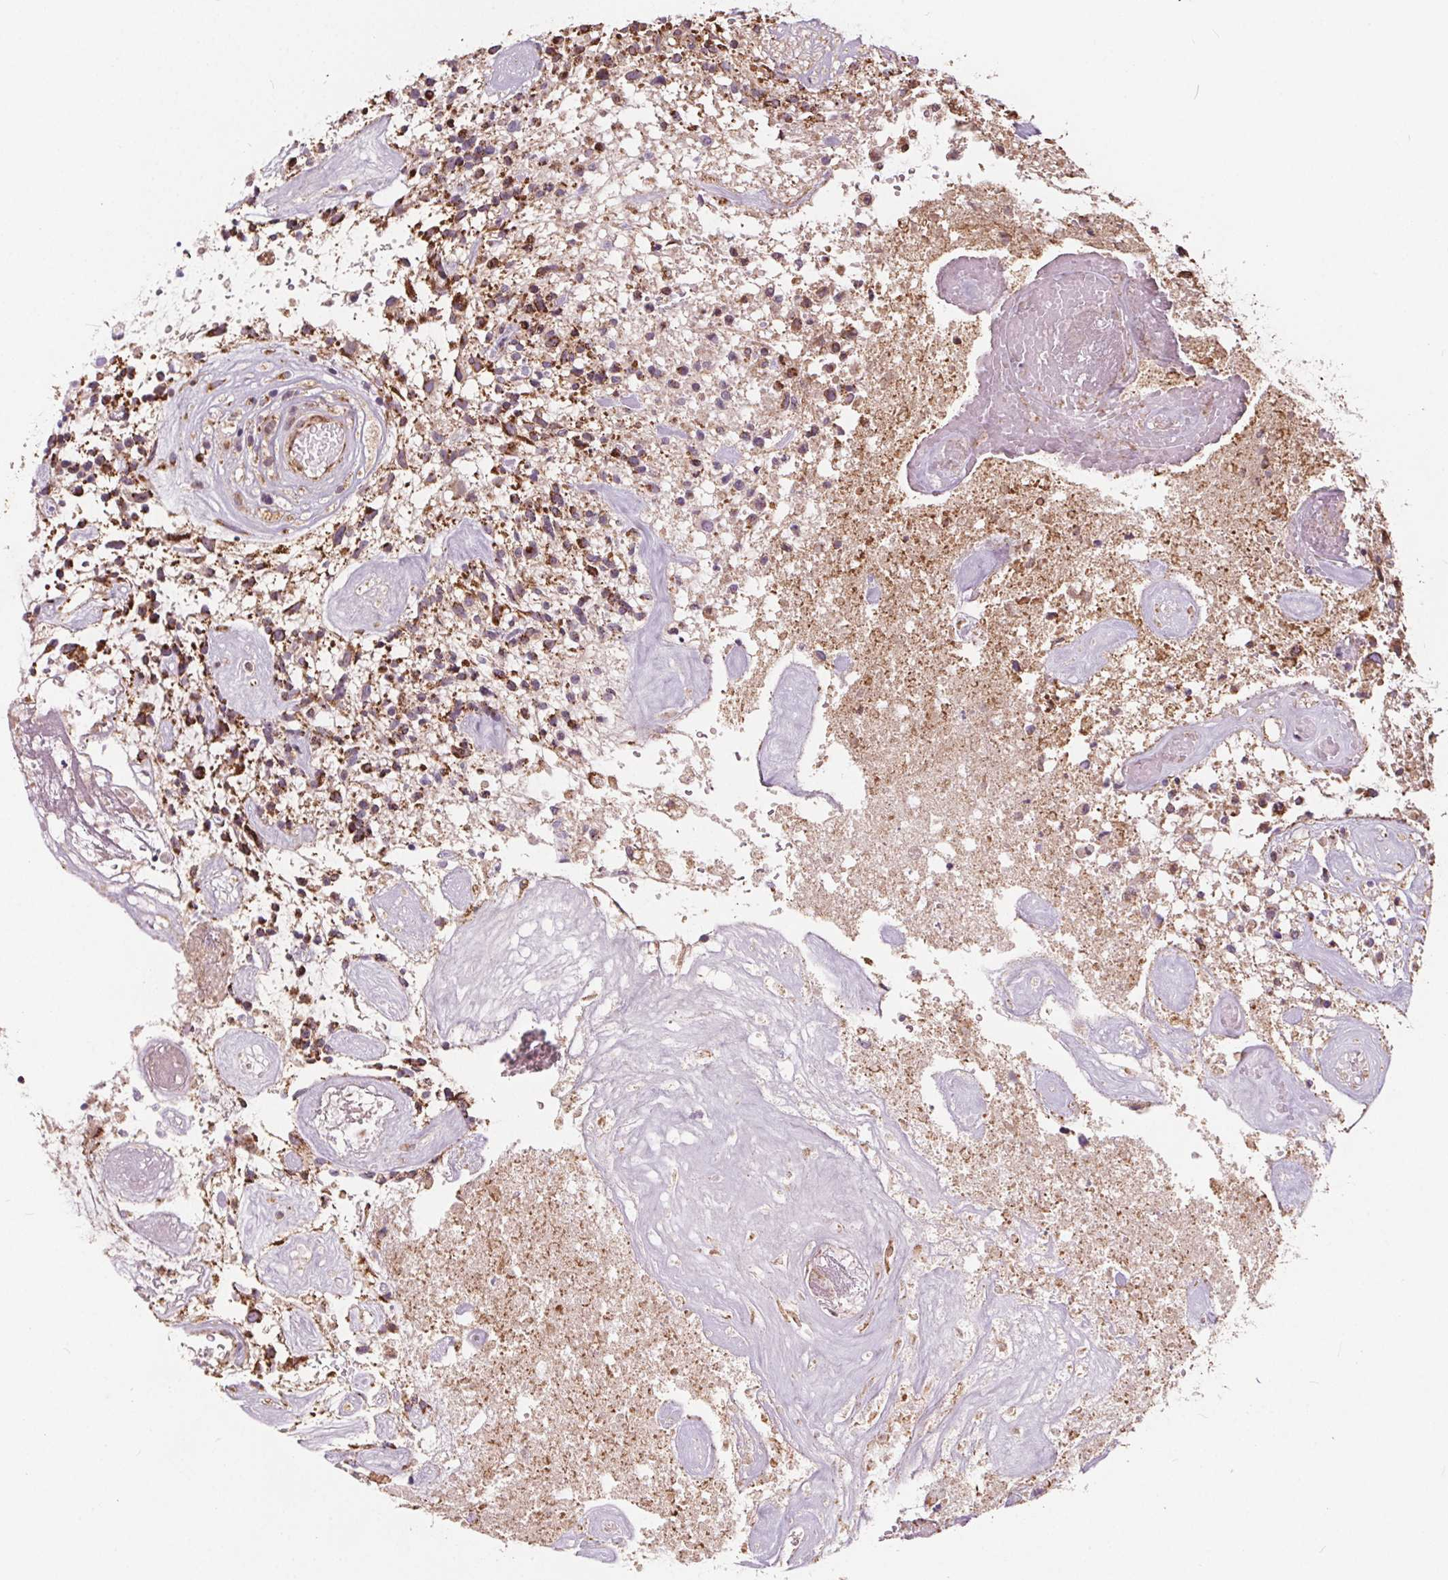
{"staining": {"intensity": "moderate", "quantity": ">75%", "location": "cytoplasmic/membranous"}, "tissue": "glioma", "cell_type": "Tumor cells", "image_type": "cancer", "snomed": [{"axis": "morphology", "description": "Glioma, malignant, High grade"}, {"axis": "topography", "description": "Brain"}], "caption": "Malignant glioma (high-grade) stained for a protein exhibits moderate cytoplasmic/membranous positivity in tumor cells. (IHC, brightfield microscopy, high magnification).", "gene": "PLSCR3", "patient": {"sex": "male", "age": 75}}